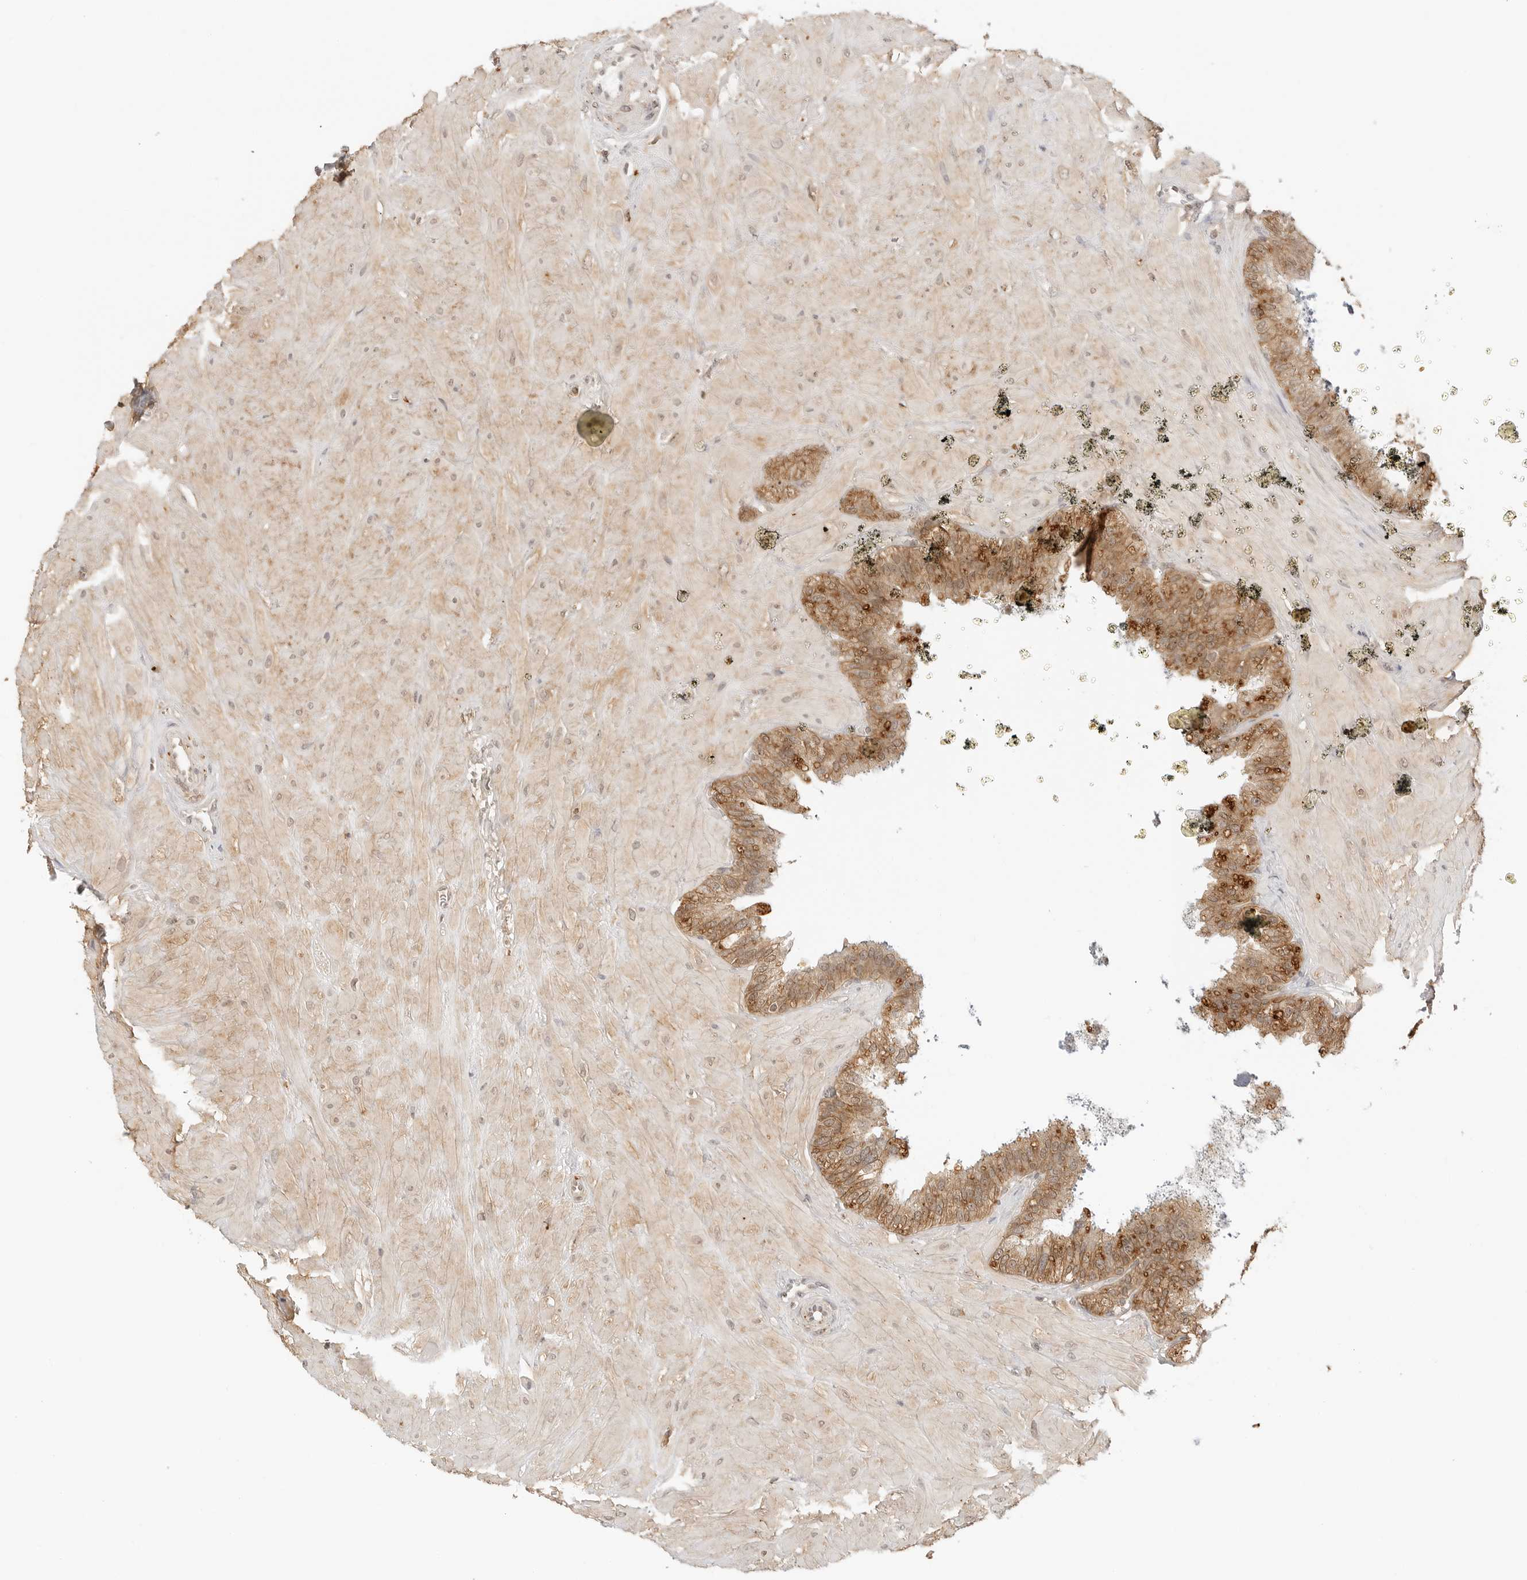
{"staining": {"intensity": "moderate", "quantity": ">75%", "location": "cytoplasmic/membranous"}, "tissue": "seminal vesicle", "cell_type": "Glandular cells", "image_type": "normal", "snomed": [{"axis": "morphology", "description": "Normal tissue, NOS"}, {"axis": "topography", "description": "Prostate"}, {"axis": "topography", "description": "Seminal veicle"}], "caption": "Immunohistochemistry image of normal human seminal vesicle stained for a protein (brown), which demonstrates medium levels of moderate cytoplasmic/membranous expression in about >75% of glandular cells.", "gene": "EPHA1", "patient": {"sex": "male", "age": 51}}